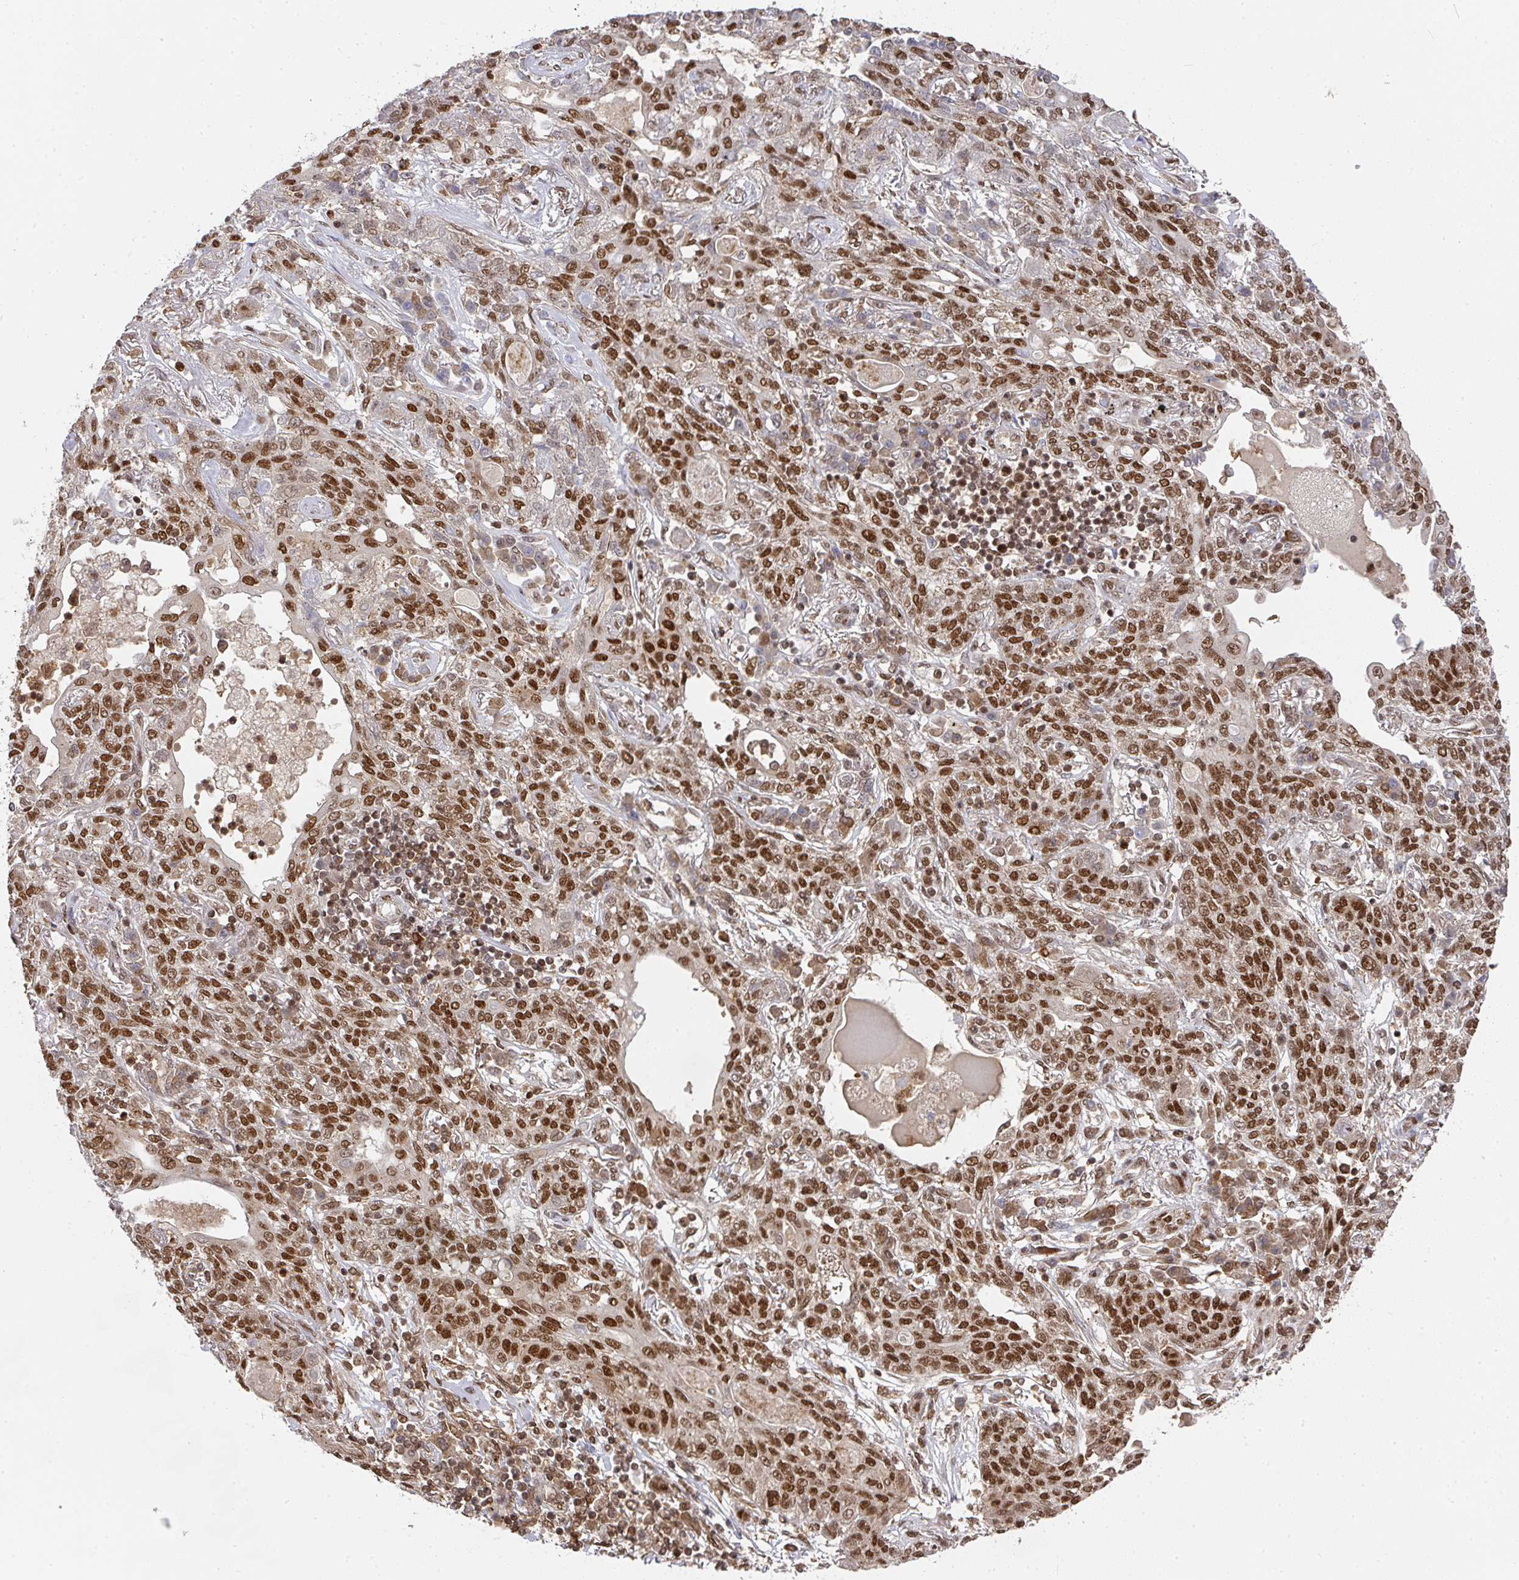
{"staining": {"intensity": "strong", "quantity": ">75%", "location": "nuclear"}, "tissue": "lung cancer", "cell_type": "Tumor cells", "image_type": "cancer", "snomed": [{"axis": "morphology", "description": "Squamous cell carcinoma, NOS"}, {"axis": "topography", "description": "Lung"}], "caption": "The micrograph shows immunohistochemical staining of lung cancer. There is strong nuclear positivity is appreciated in about >75% of tumor cells.", "gene": "DIDO1", "patient": {"sex": "female", "age": 70}}